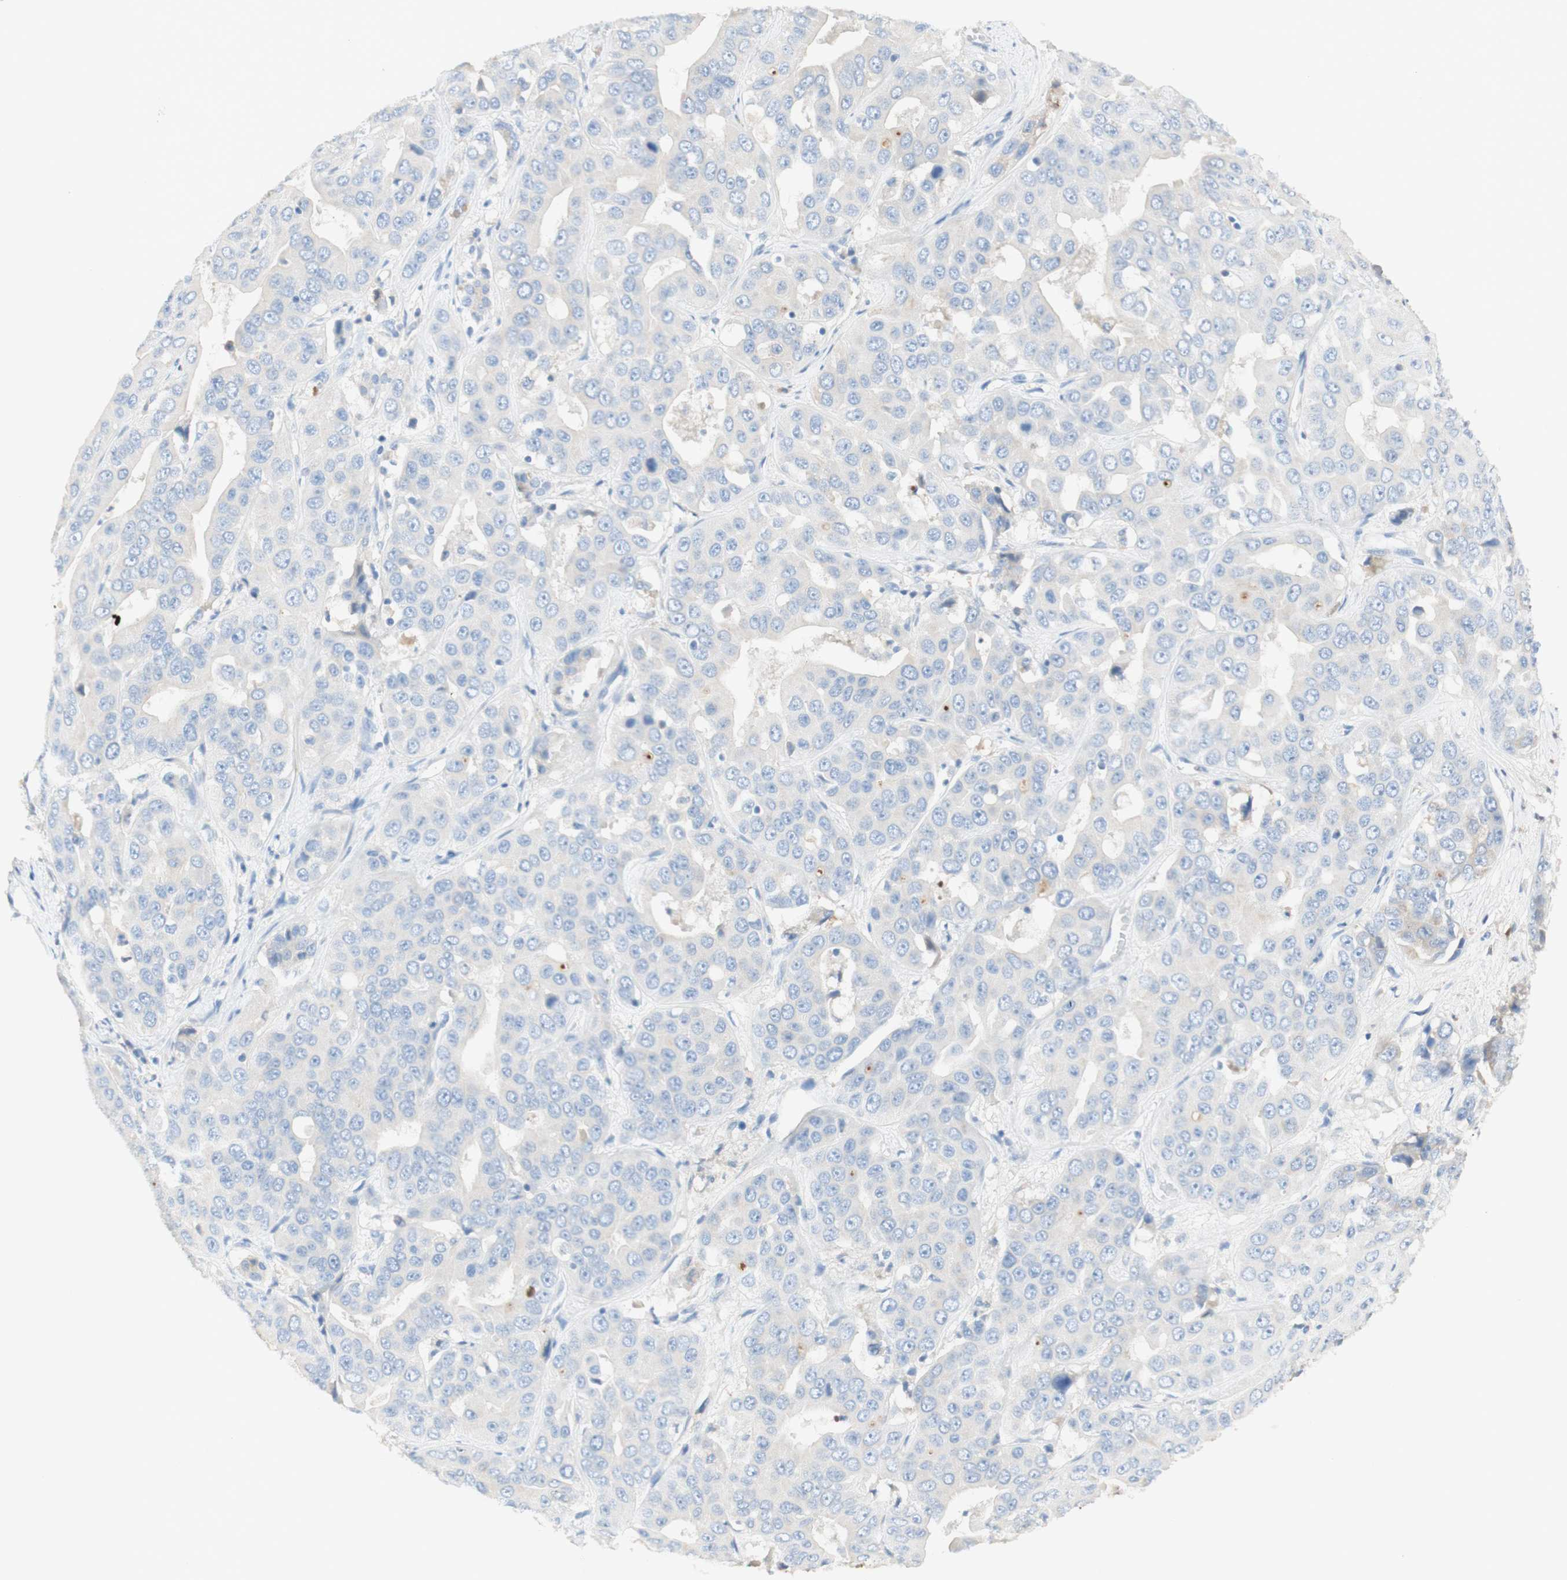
{"staining": {"intensity": "negative", "quantity": "none", "location": "none"}, "tissue": "liver cancer", "cell_type": "Tumor cells", "image_type": "cancer", "snomed": [{"axis": "morphology", "description": "Cholangiocarcinoma"}, {"axis": "topography", "description": "Liver"}], "caption": "Protein analysis of liver cancer (cholangiocarcinoma) demonstrates no significant expression in tumor cells.", "gene": "KNG1", "patient": {"sex": "female", "age": 52}}